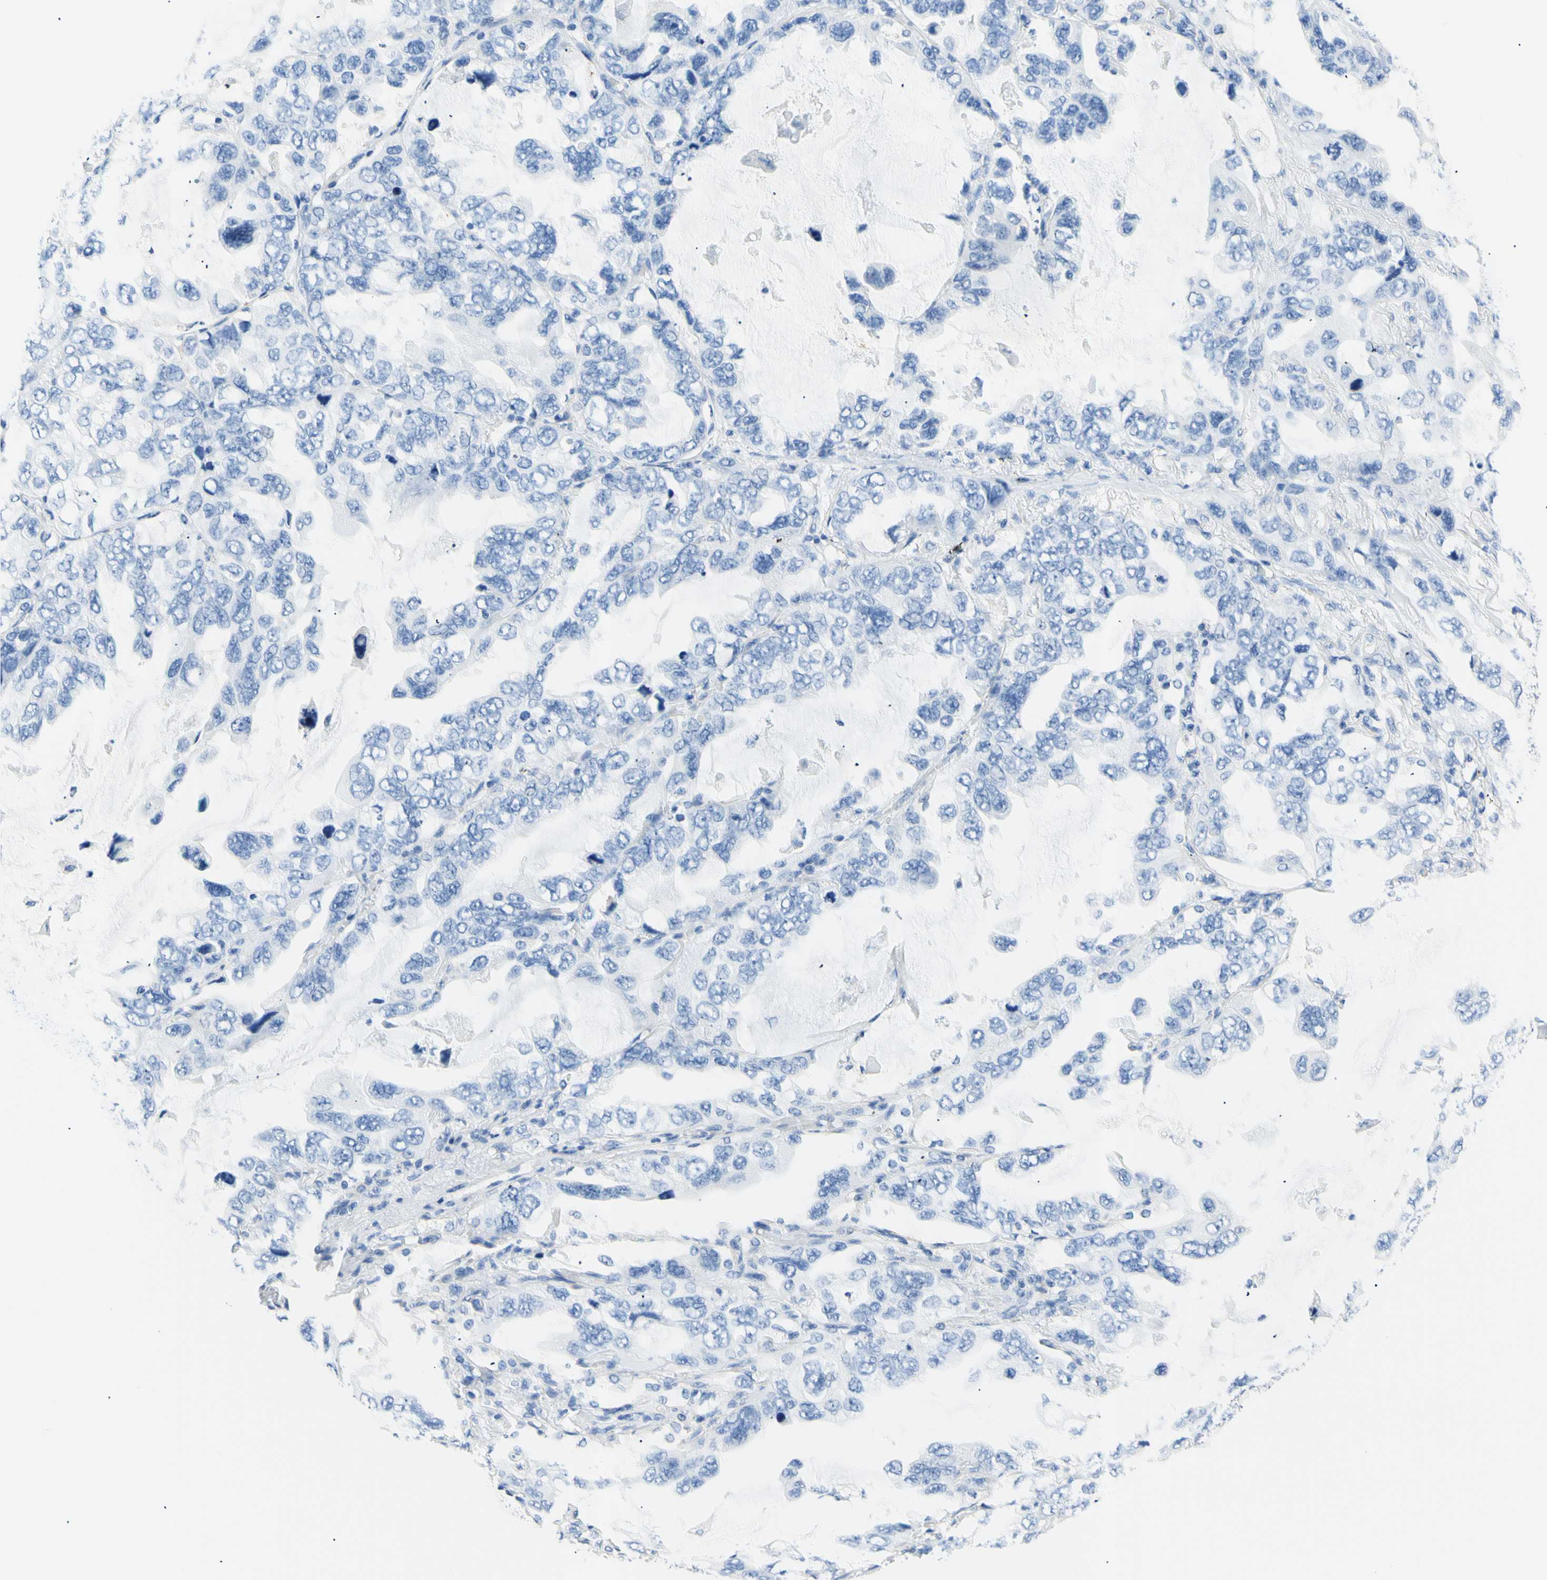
{"staining": {"intensity": "negative", "quantity": "none", "location": "none"}, "tissue": "lung cancer", "cell_type": "Tumor cells", "image_type": "cancer", "snomed": [{"axis": "morphology", "description": "Squamous cell carcinoma, NOS"}, {"axis": "topography", "description": "Lung"}], "caption": "Tumor cells show no significant protein expression in lung cancer. (DAB immunohistochemistry, high magnification).", "gene": "HPCA", "patient": {"sex": "female", "age": 73}}